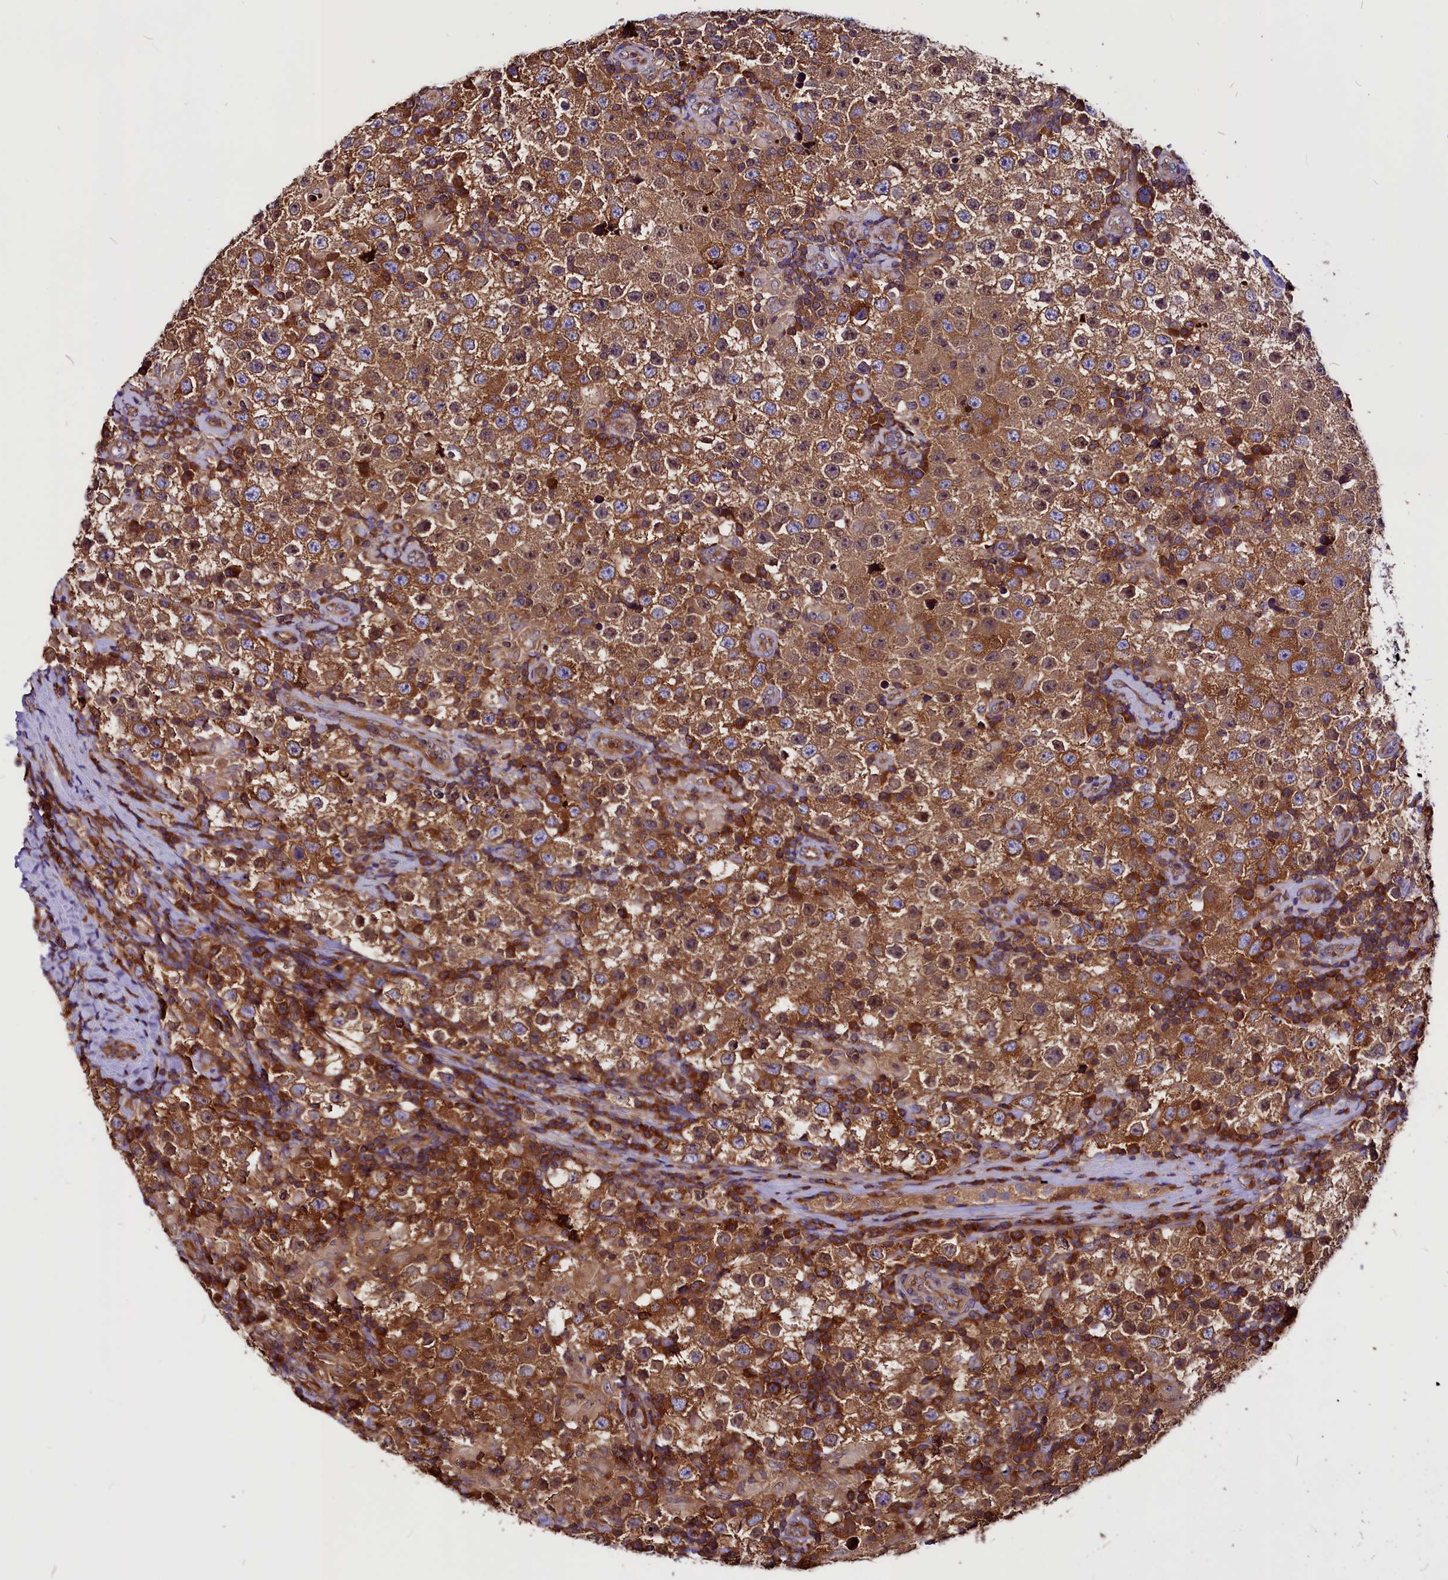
{"staining": {"intensity": "strong", "quantity": ">75%", "location": "cytoplasmic/membranous"}, "tissue": "testis cancer", "cell_type": "Tumor cells", "image_type": "cancer", "snomed": [{"axis": "morphology", "description": "Normal tissue, NOS"}, {"axis": "morphology", "description": "Urothelial carcinoma, High grade"}, {"axis": "morphology", "description": "Seminoma, NOS"}, {"axis": "morphology", "description": "Carcinoma, Embryonal, NOS"}, {"axis": "topography", "description": "Urinary bladder"}, {"axis": "topography", "description": "Testis"}], "caption": "DAB immunohistochemical staining of testis cancer (embryonal carcinoma) reveals strong cytoplasmic/membranous protein positivity in about >75% of tumor cells.", "gene": "EIF3G", "patient": {"sex": "male", "age": 41}}